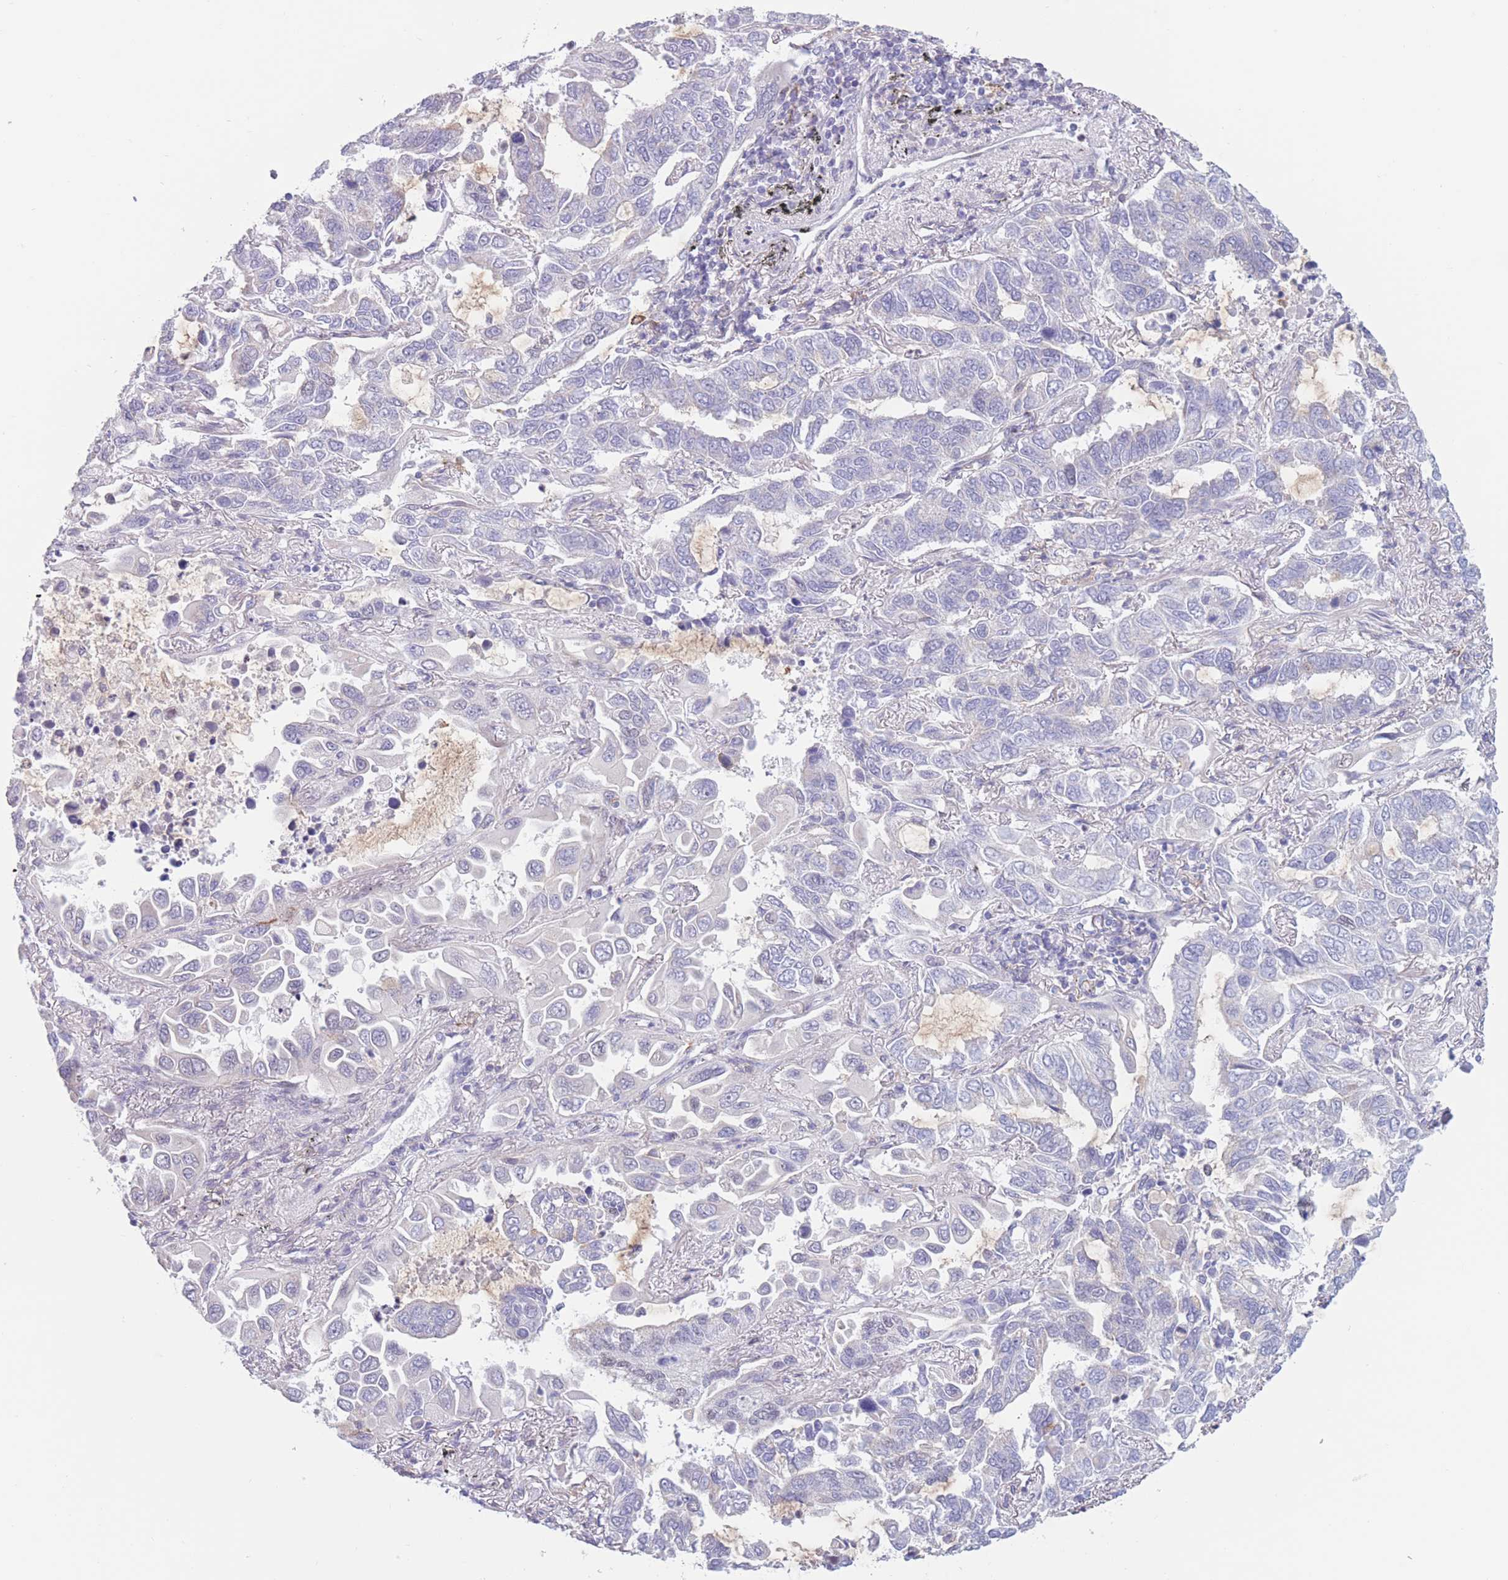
{"staining": {"intensity": "negative", "quantity": "none", "location": "none"}, "tissue": "lung cancer", "cell_type": "Tumor cells", "image_type": "cancer", "snomed": [{"axis": "morphology", "description": "Adenocarcinoma, NOS"}, {"axis": "topography", "description": "Lung"}], "caption": "Tumor cells show no significant expression in lung cancer (adenocarcinoma).", "gene": "PODXL", "patient": {"sex": "male", "age": 64}}